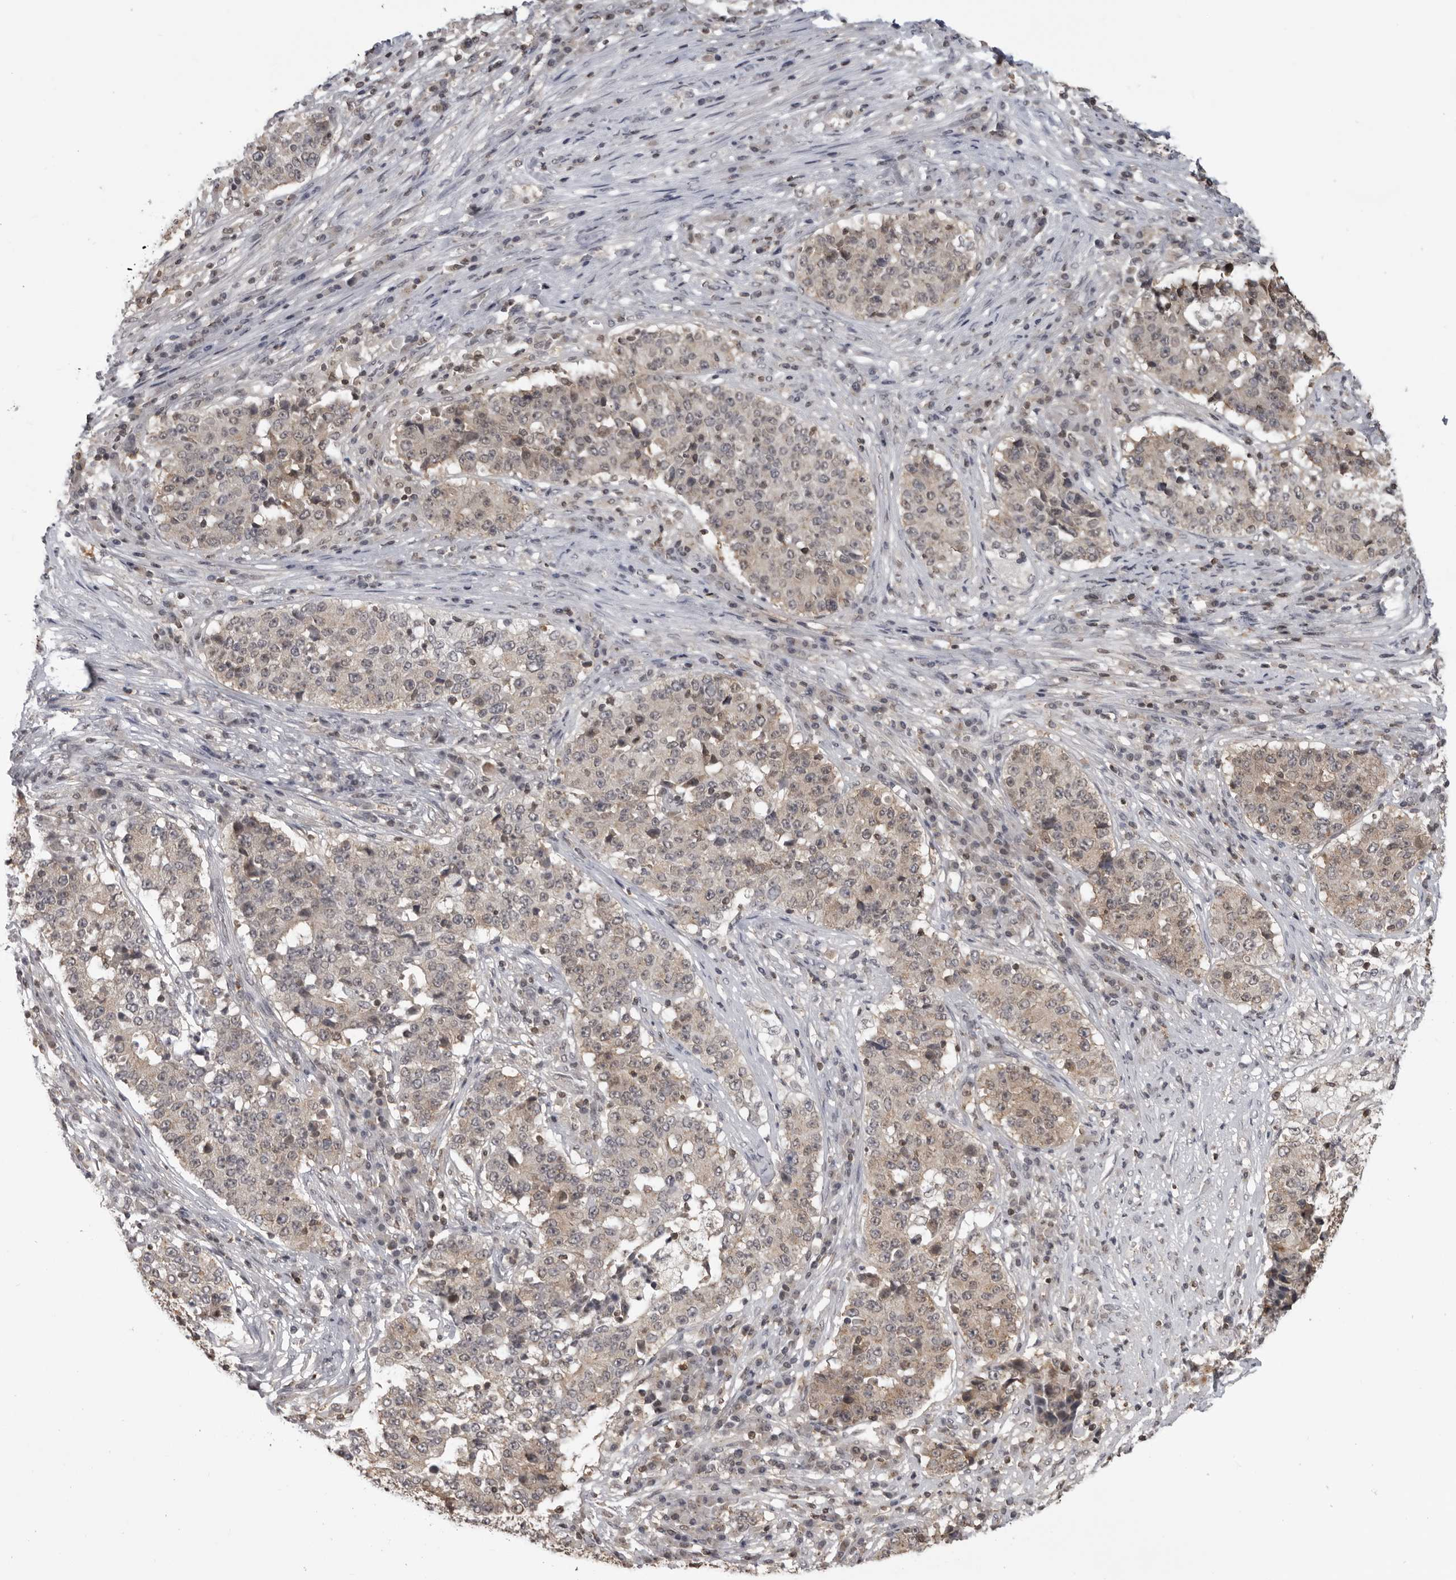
{"staining": {"intensity": "weak", "quantity": ">75%", "location": "cytoplasmic/membranous"}, "tissue": "stomach cancer", "cell_type": "Tumor cells", "image_type": "cancer", "snomed": [{"axis": "morphology", "description": "Adenocarcinoma, NOS"}, {"axis": "topography", "description": "Stomach"}], "caption": "Protein staining displays weak cytoplasmic/membranous expression in about >75% of tumor cells in stomach adenocarcinoma.", "gene": "PDCL3", "patient": {"sex": "male", "age": 59}}